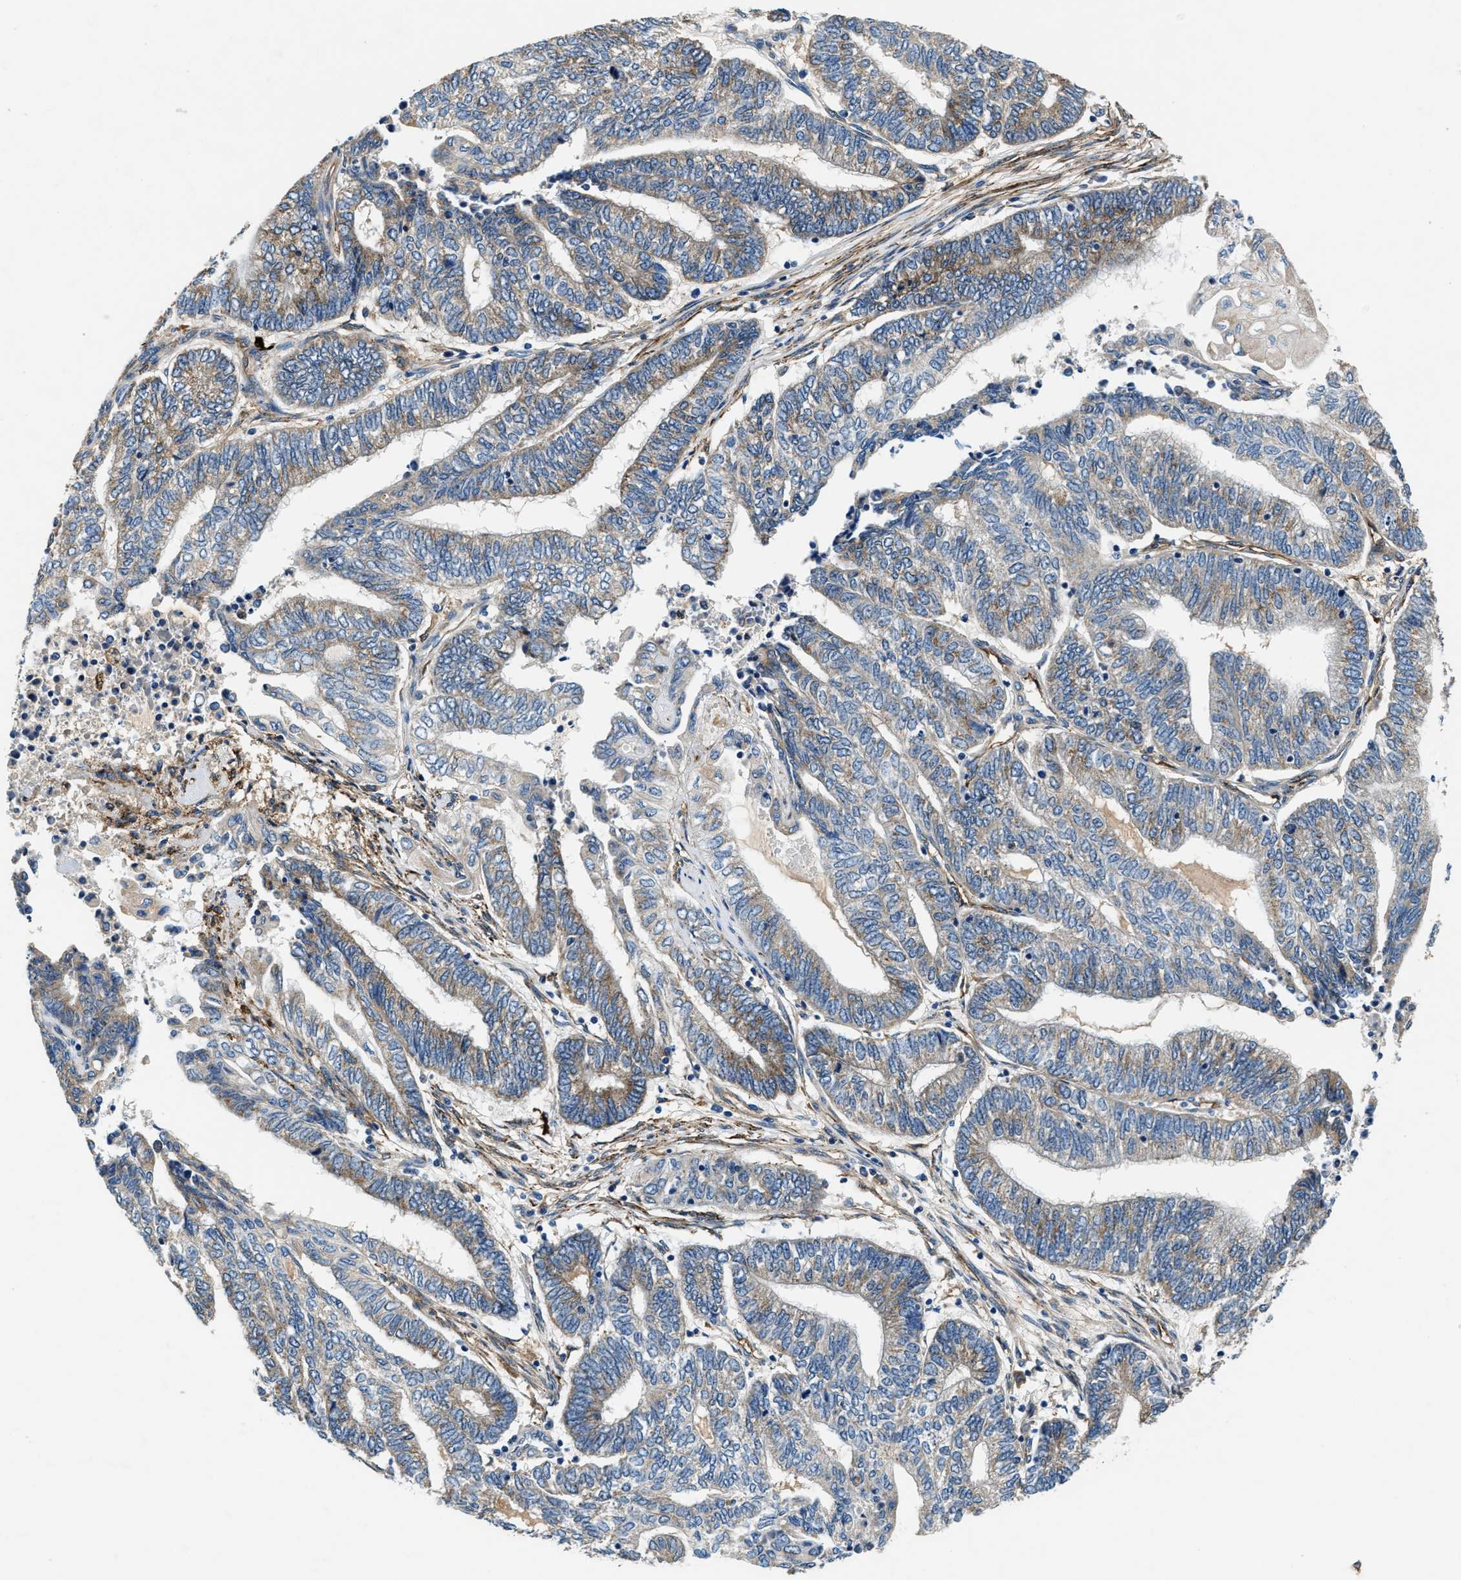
{"staining": {"intensity": "weak", "quantity": ">75%", "location": "cytoplasmic/membranous"}, "tissue": "endometrial cancer", "cell_type": "Tumor cells", "image_type": "cancer", "snomed": [{"axis": "morphology", "description": "Adenocarcinoma, NOS"}, {"axis": "topography", "description": "Uterus"}, {"axis": "topography", "description": "Endometrium"}], "caption": "Endometrial cancer (adenocarcinoma) stained for a protein (brown) demonstrates weak cytoplasmic/membranous positive expression in approximately >75% of tumor cells.", "gene": "PRTFDC1", "patient": {"sex": "female", "age": 70}}